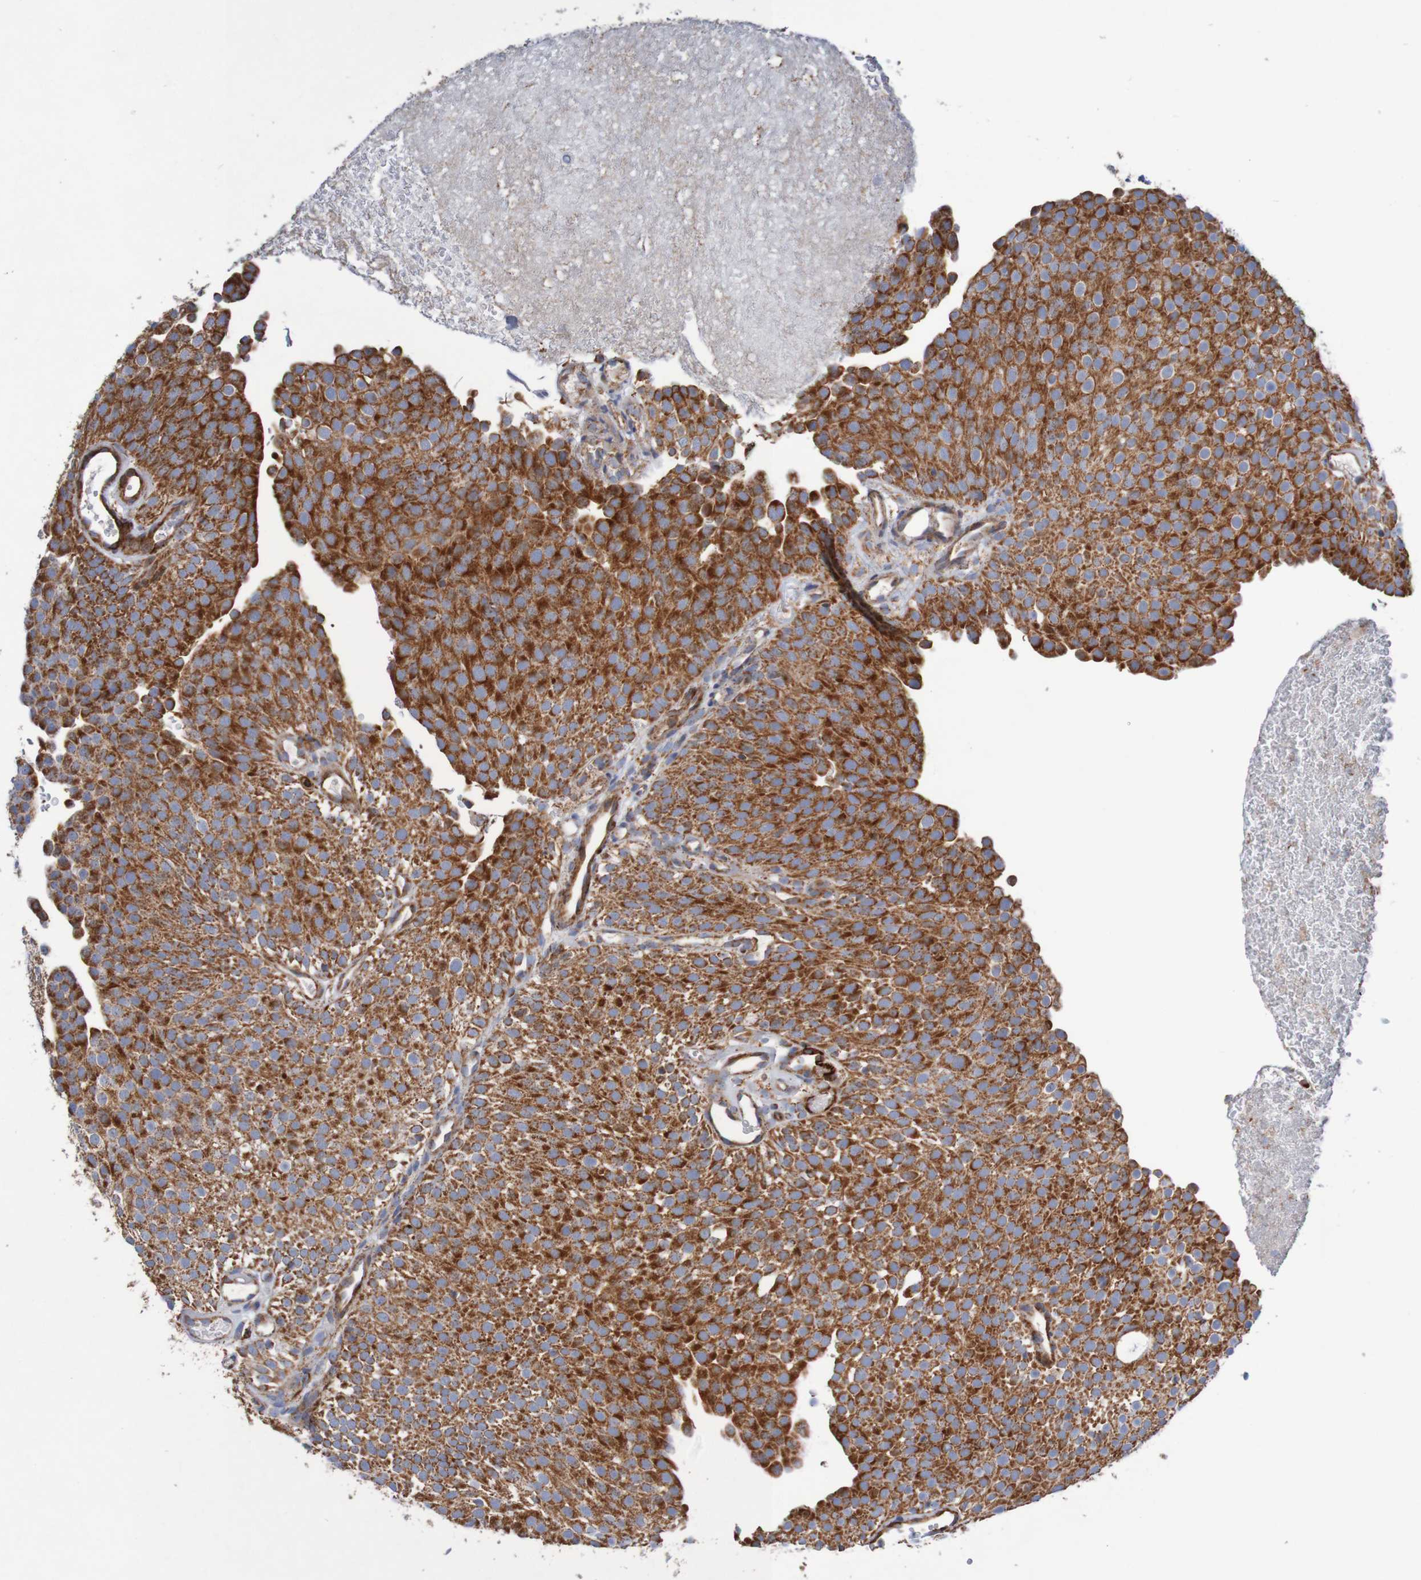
{"staining": {"intensity": "strong", "quantity": ">75%", "location": "cytoplasmic/membranous"}, "tissue": "urothelial cancer", "cell_type": "Tumor cells", "image_type": "cancer", "snomed": [{"axis": "morphology", "description": "Urothelial carcinoma, Low grade"}, {"axis": "topography", "description": "Urinary bladder"}], "caption": "Urothelial carcinoma (low-grade) stained with immunohistochemistry shows strong cytoplasmic/membranous positivity in about >75% of tumor cells. (brown staining indicates protein expression, while blue staining denotes nuclei).", "gene": "MMEL1", "patient": {"sex": "male", "age": 78}}